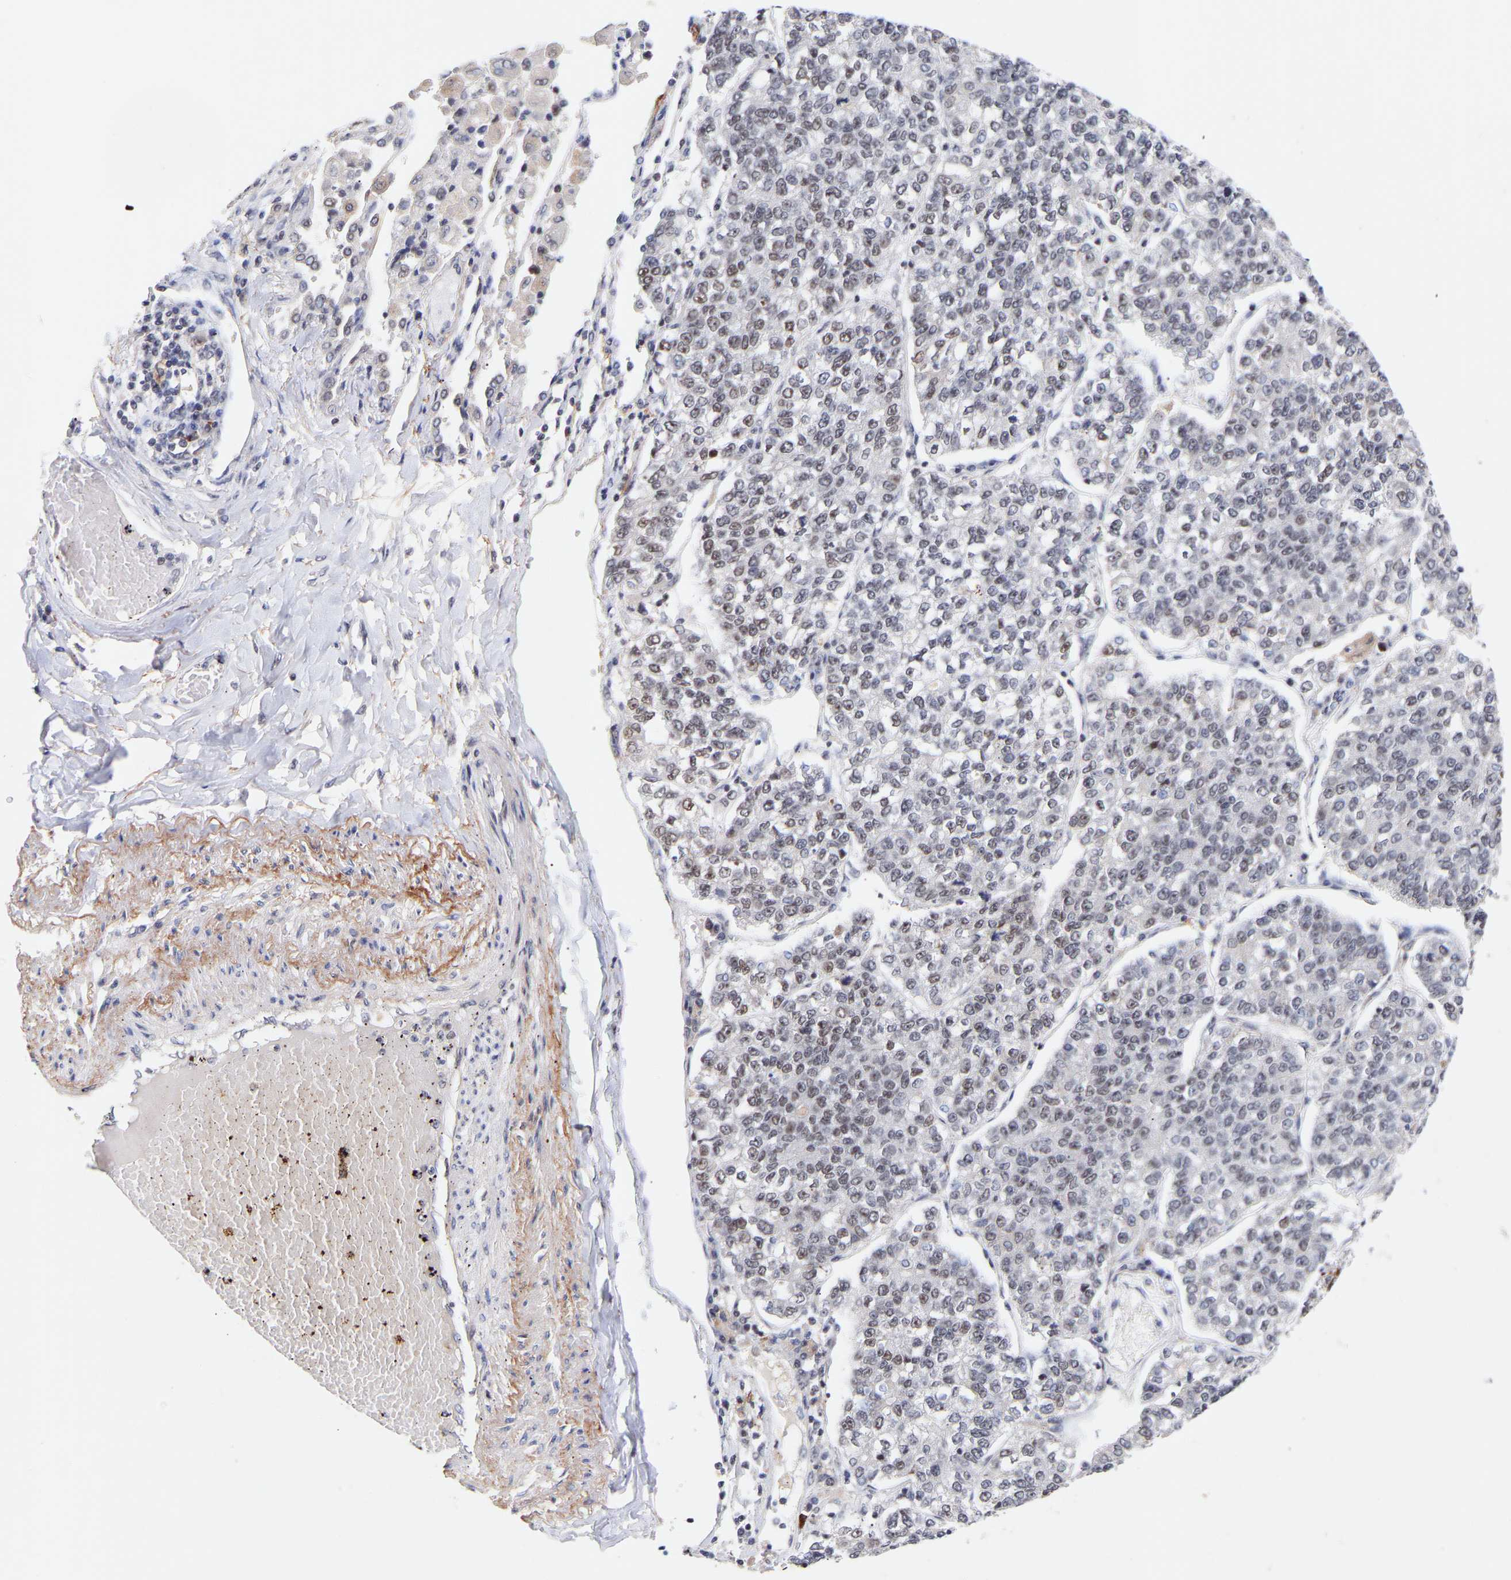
{"staining": {"intensity": "weak", "quantity": "<25%", "location": "nuclear"}, "tissue": "lung cancer", "cell_type": "Tumor cells", "image_type": "cancer", "snomed": [{"axis": "morphology", "description": "Adenocarcinoma, NOS"}, {"axis": "topography", "description": "Lung"}], "caption": "A micrograph of lung cancer stained for a protein shows no brown staining in tumor cells.", "gene": "RBM15", "patient": {"sex": "male", "age": 49}}